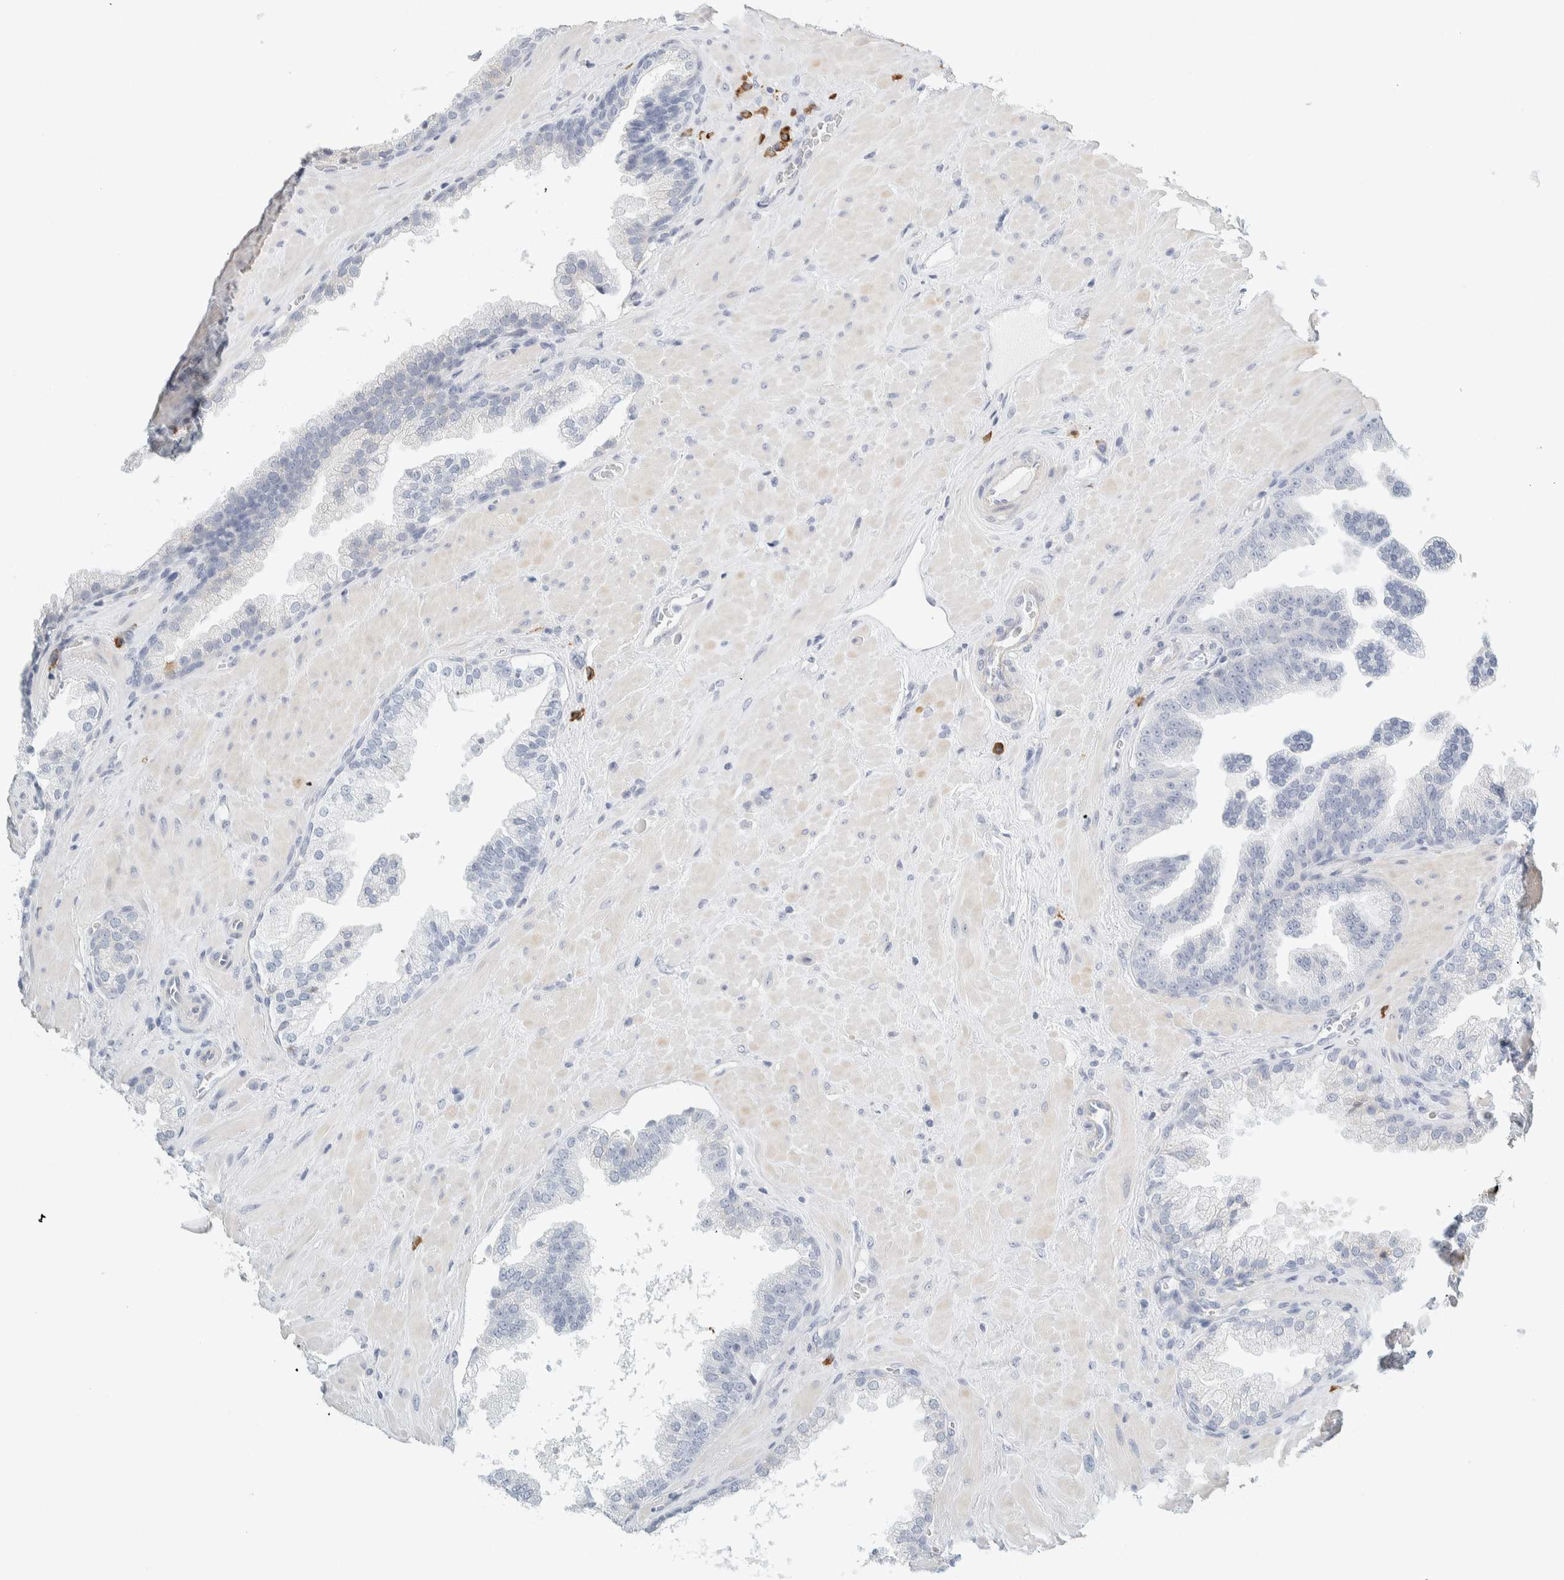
{"staining": {"intensity": "negative", "quantity": "none", "location": "none"}, "tissue": "prostate cancer", "cell_type": "Tumor cells", "image_type": "cancer", "snomed": [{"axis": "morphology", "description": "Adenocarcinoma, Low grade"}, {"axis": "topography", "description": "Prostate"}], "caption": "DAB immunohistochemical staining of adenocarcinoma (low-grade) (prostate) shows no significant staining in tumor cells.", "gene": "ARHGAP27", "patient": {"sex": "male", "age": 71}}